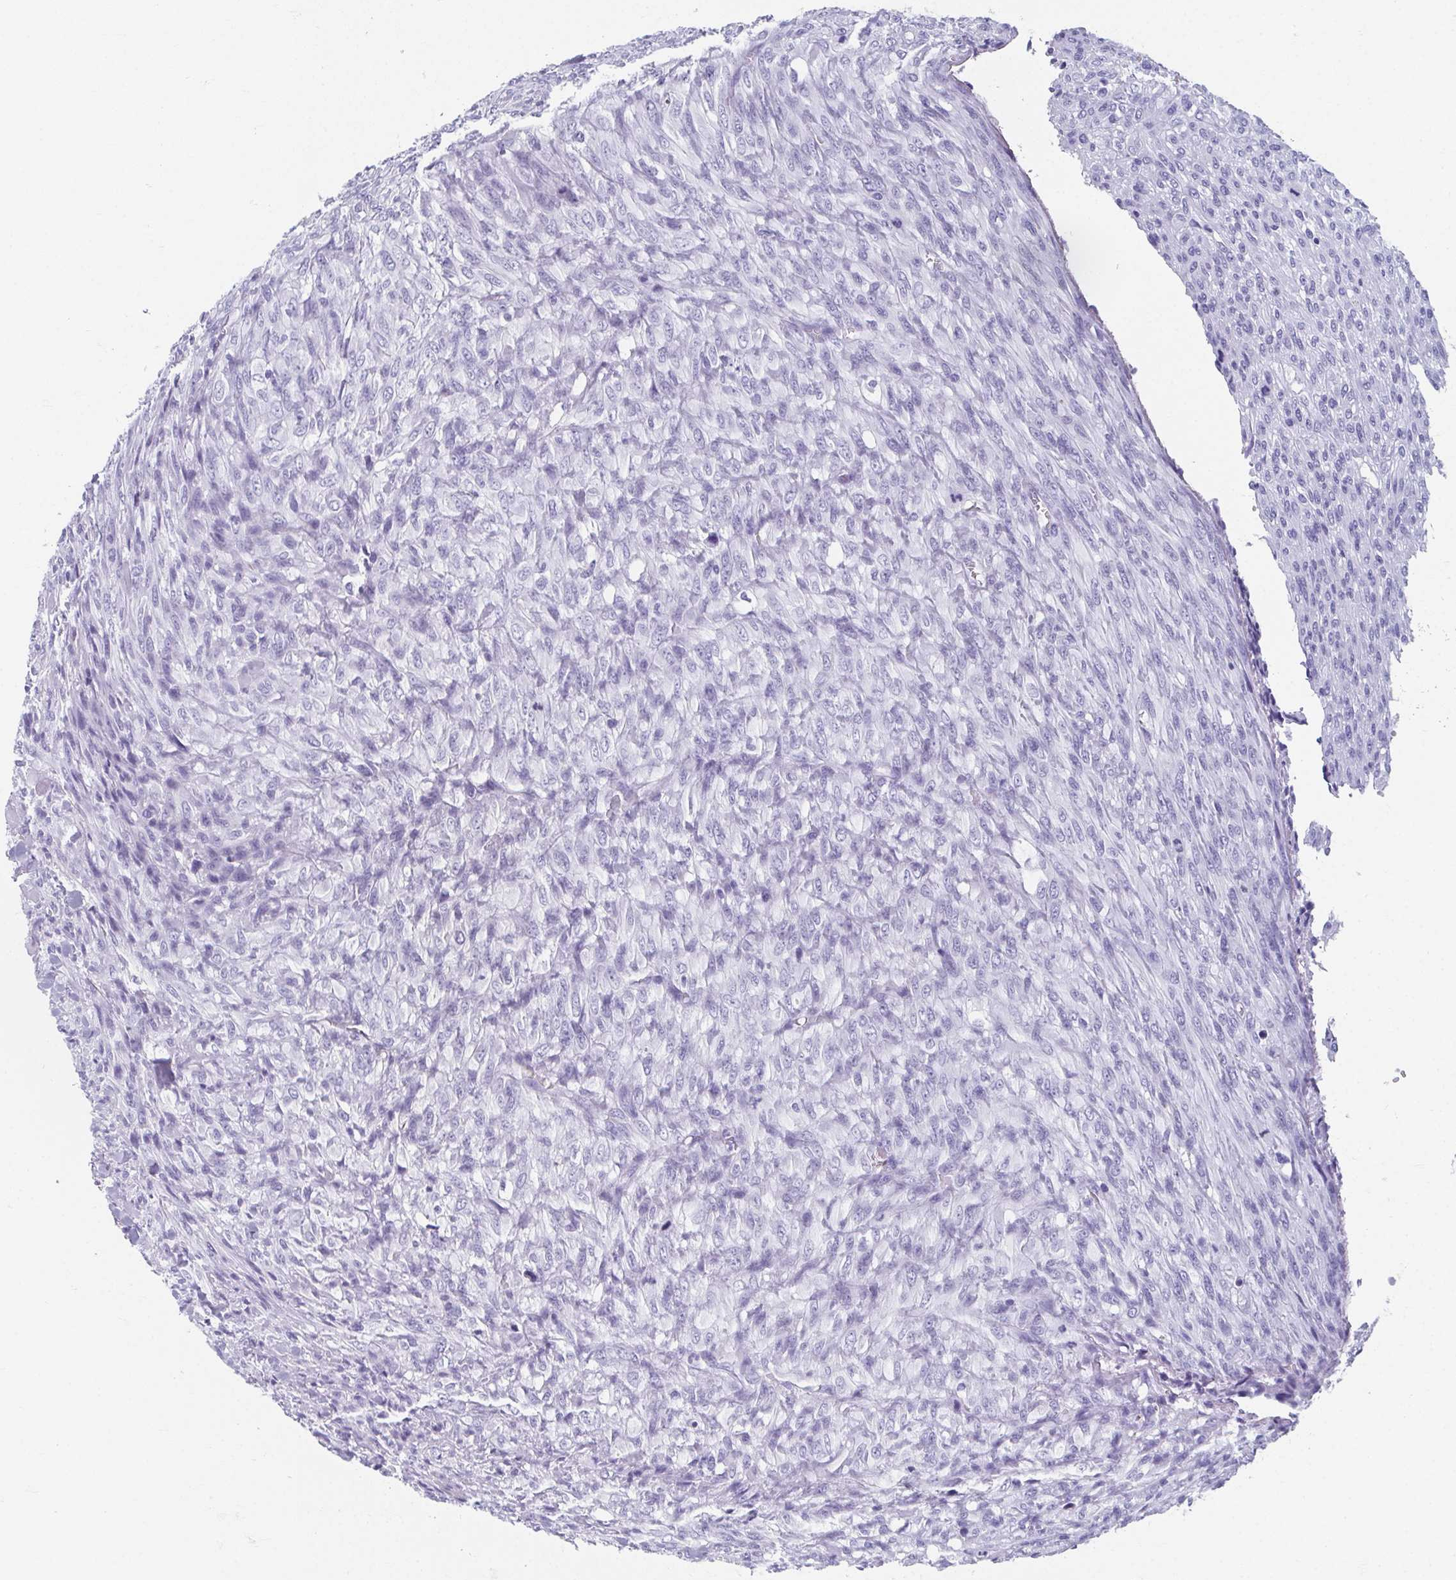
{"staining": {"intensity": "negative", "quantity": "none", "location": "none"}, "tissue": "renal cancer", "cell_type": "Tumor cells", "image_type": "cancer", "snomed": [{"axis": "morphology", "description": "Adenocarcinoma, NOS"}, {"axis": "topography", "description": "Kidney"}], "caption": "The micrograph reveals no staining of tumor cells in adenocarcinoma (renal).", "gene": "GHRL", "patient": {"sex": "male", "age": 58}}